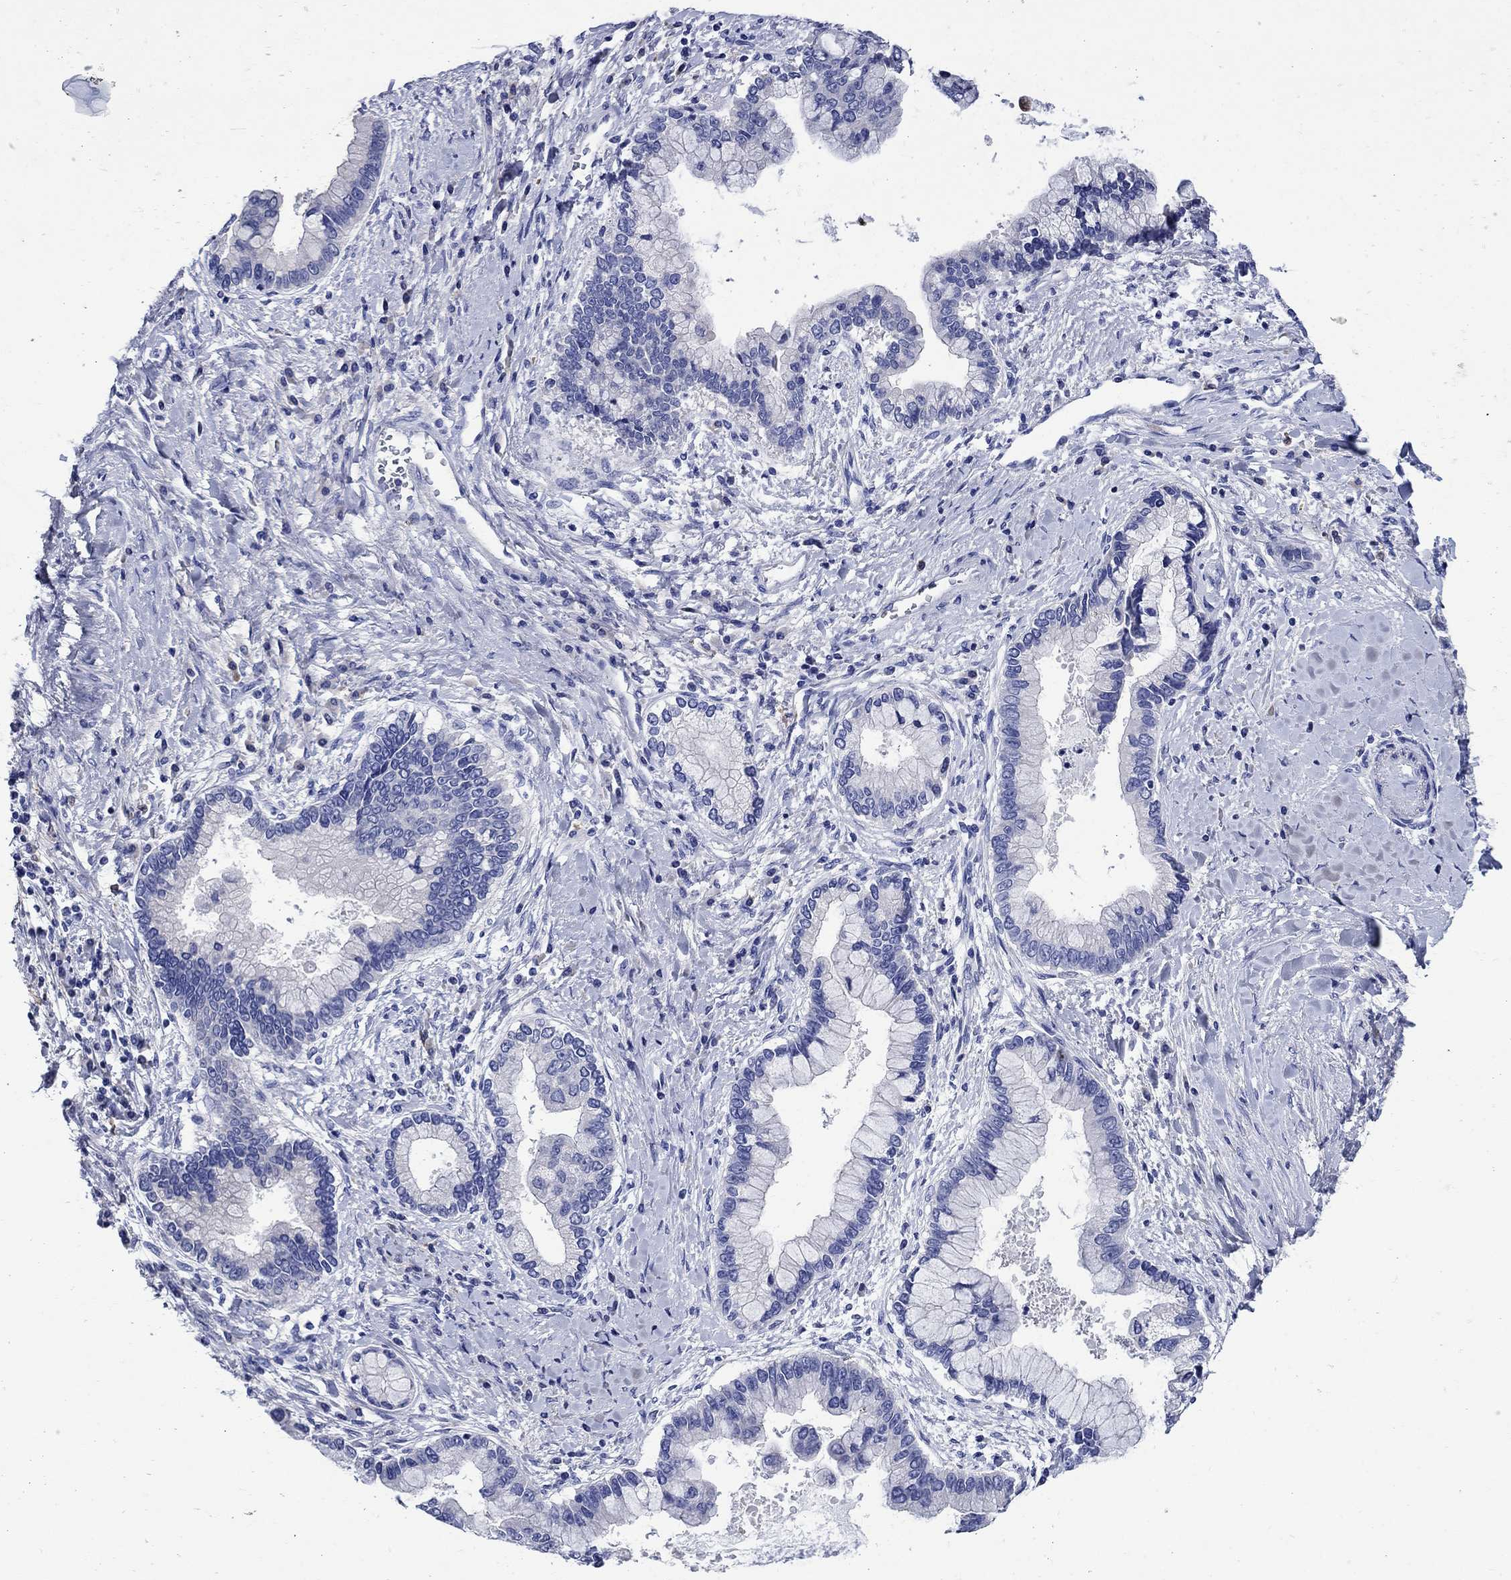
{"staining": {"intensity": "negative", "quantity": "none", "location": "none"}, "tissue": "liver cancer", "cell_type": "Tumor cells", "image_type": "cancer", "snomed": [{"axis": "morphology", "description": "Cholangiocarcinoma"}, {"axis": "topography", "description": "Liver"}], "caption": "Immunohistochemical staining of cholangiocarcinoma (liver) shows no significant expression in tumor cells. (Stains: DAB (3,3'-diaminobenzidine) immunohistochemistry with hematoxylin counter stain, Microscopy: brightfield microscopy at high magnification).", "gene": "TFR2", "patient": {"sex": "male", "age": 50}}